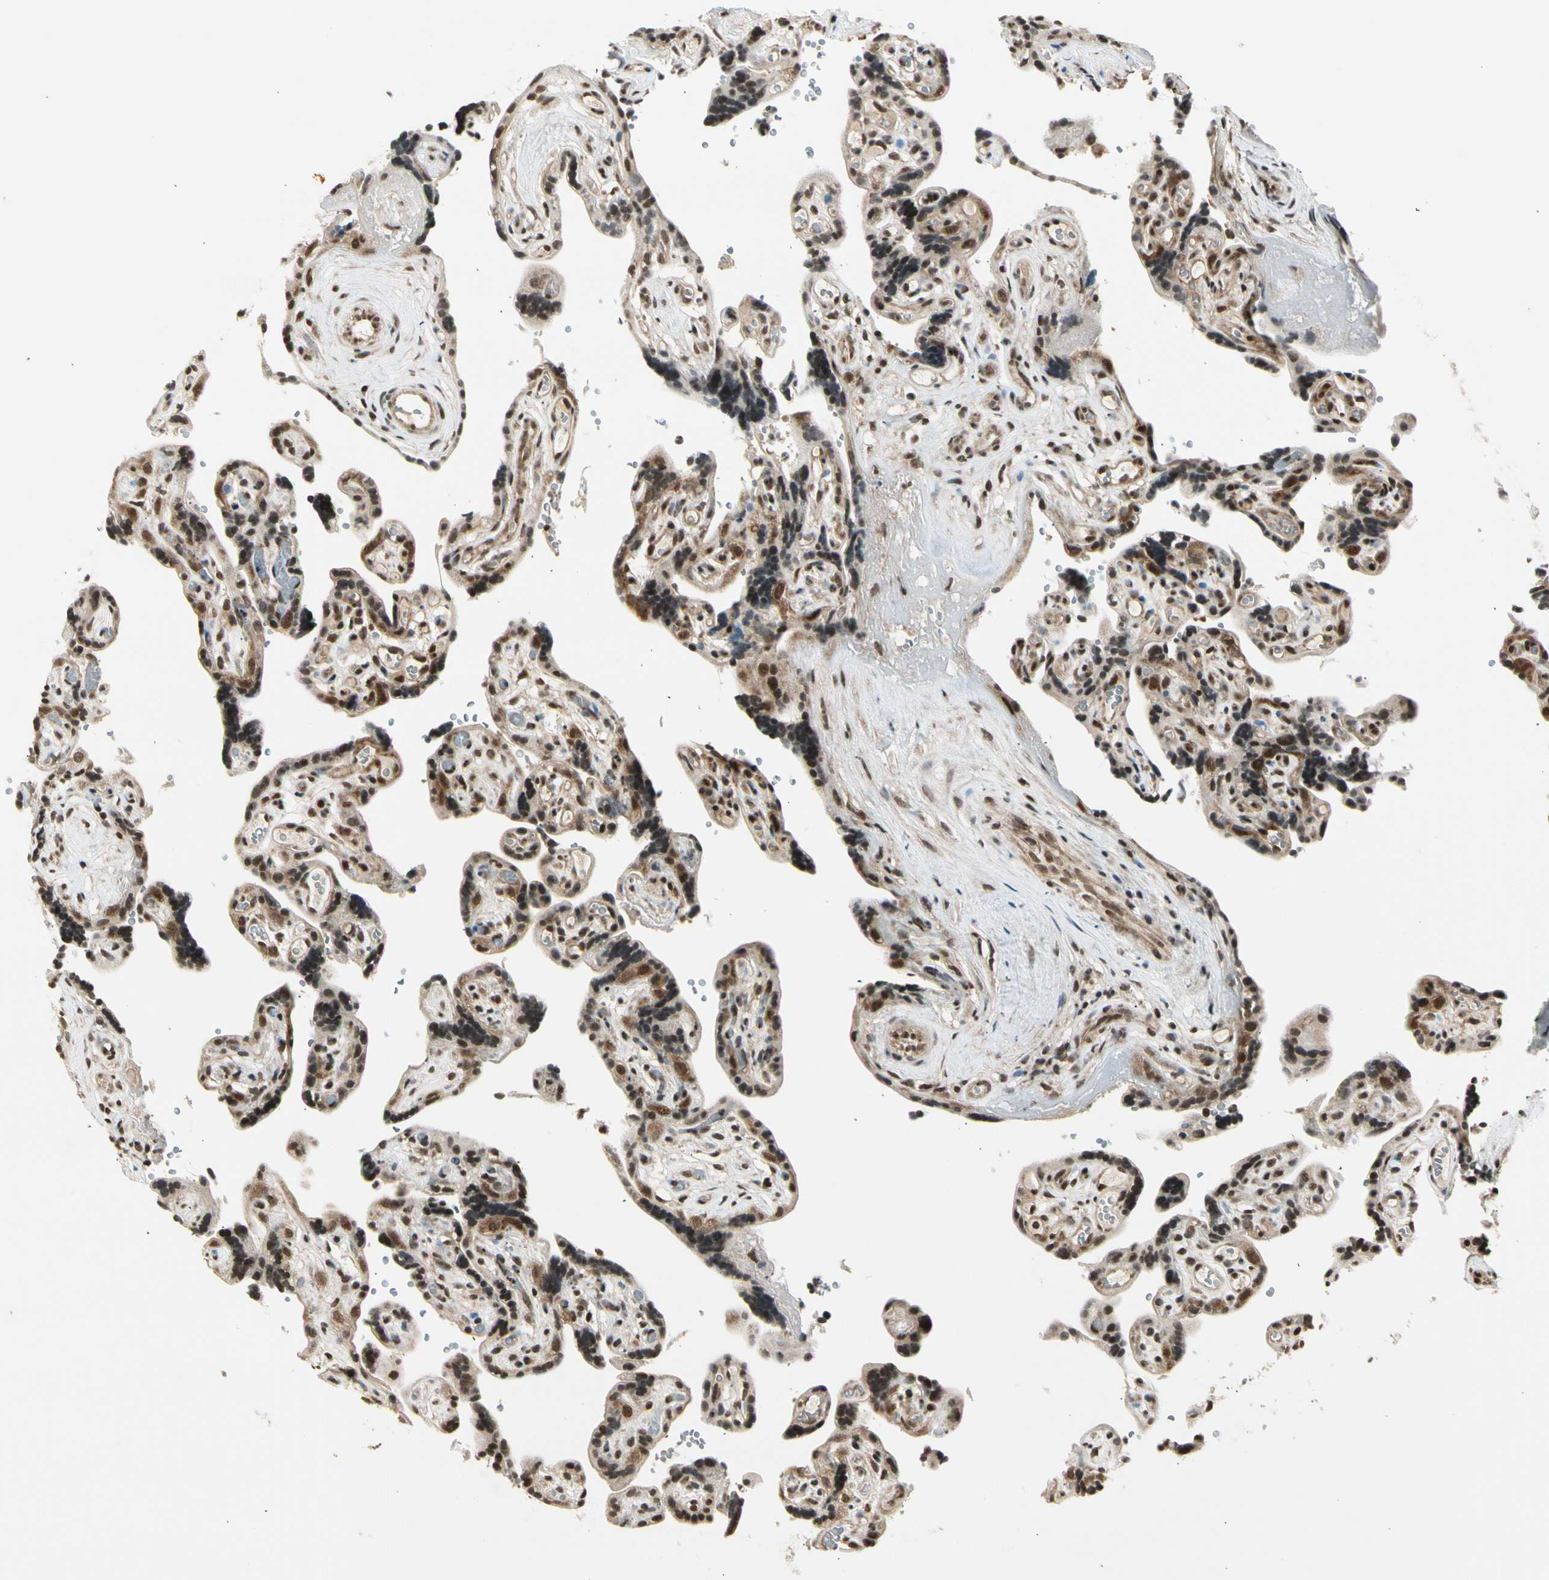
{"staining": {"intensity": "strong", "quantity": ">75%", "location": "cytoplasmic/membranous,nuclear"}, "tissue": "placenta", "cell_type": "Decidual cells", "image_type": "normal", "snomed": [{"axis": "morphology", "description": "Normal tissue, NOS"}, {"axis": "topography", "description": "Placenta"}], "caption": "Protein analysis of benign placenta shows strong cytoplasmic/membranous,nuclear staining in about >75% of decidual cells. (brown staining indicates protein expression, while blue staining denotes nuclei).", "gene": "SMN2", "patient": {"sex": "female", "age": 30}}